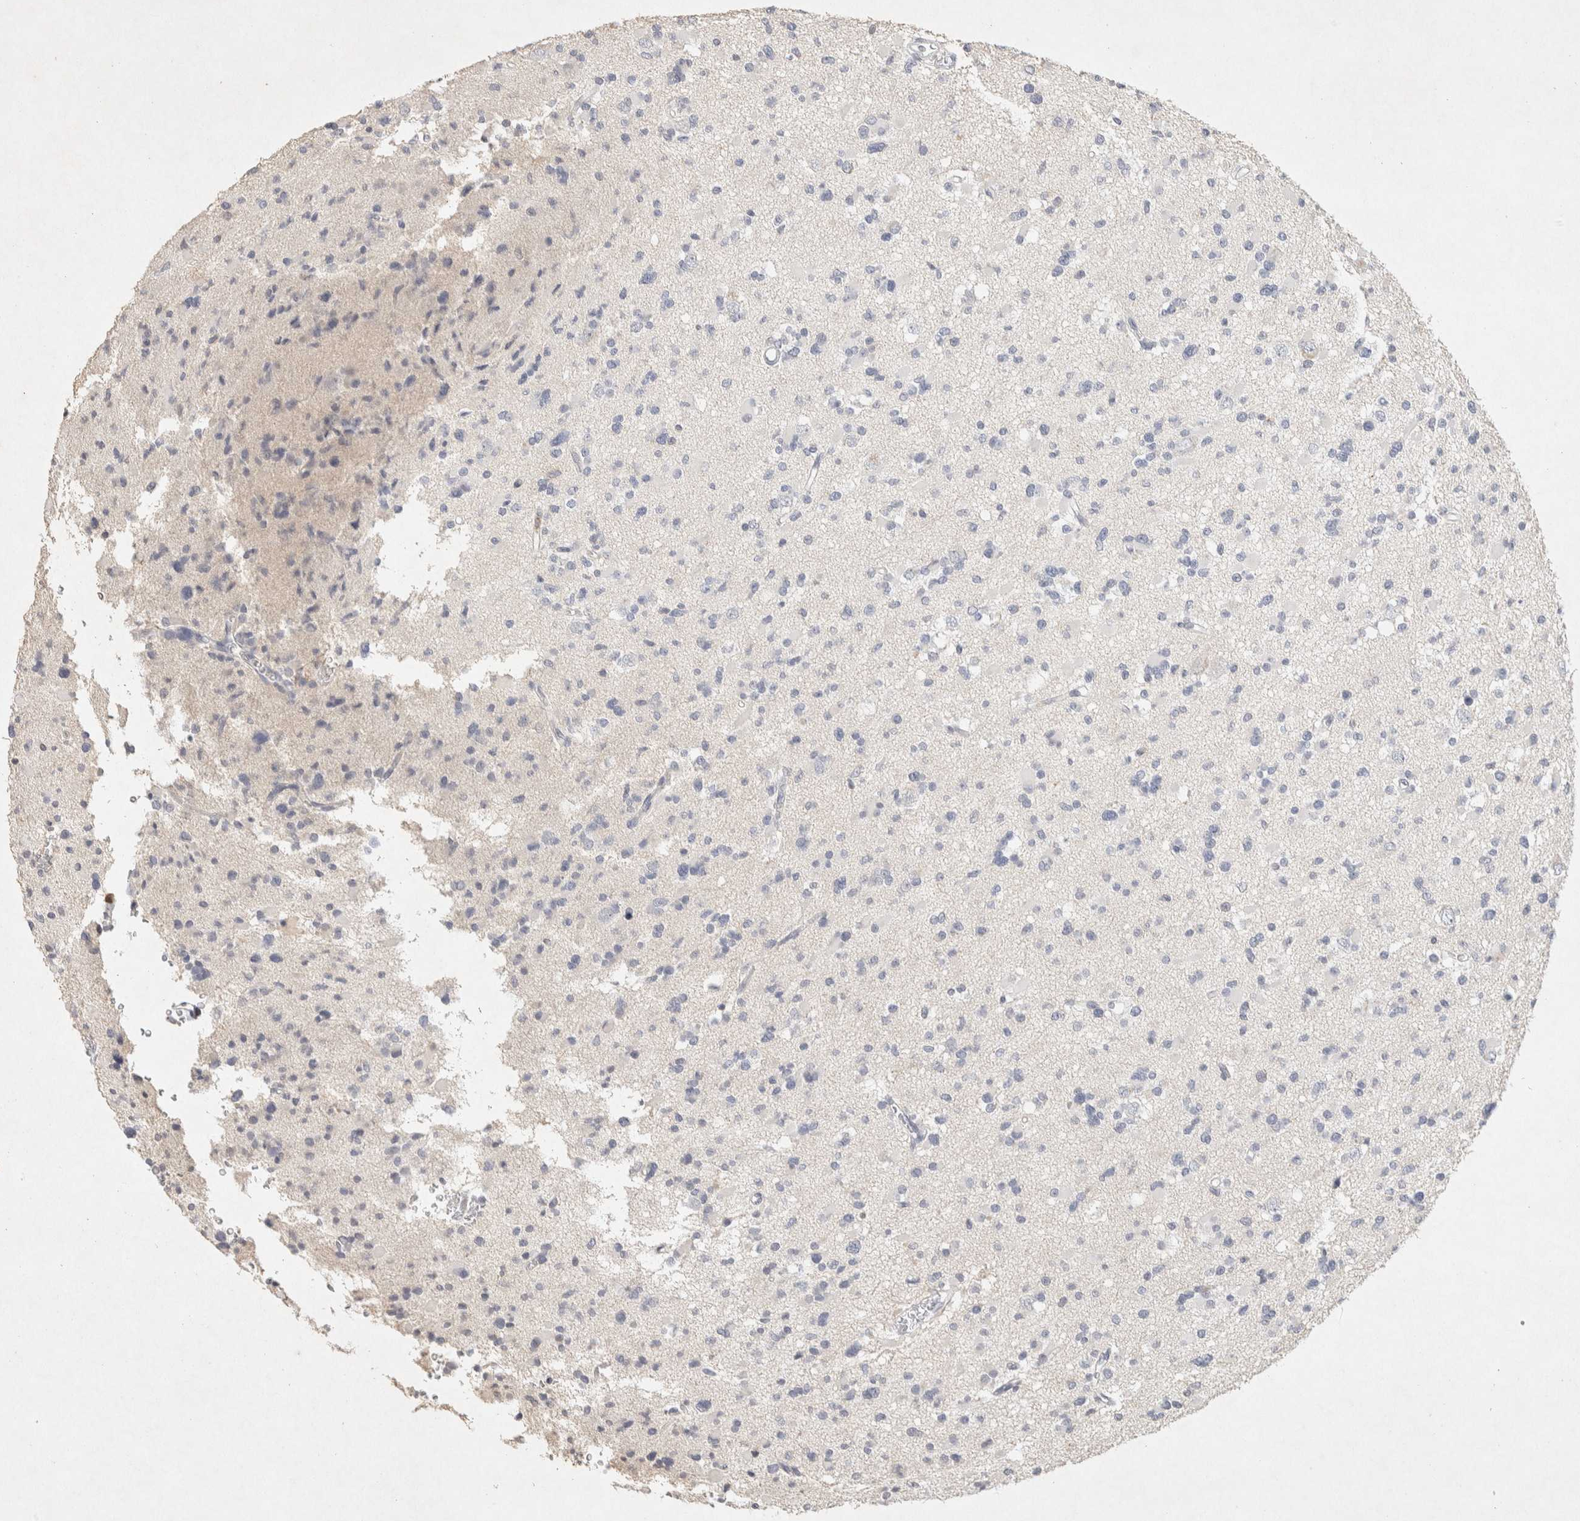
{"staining": {"intensity": "negative", "quantity": "none", "location": "none"}, "tissue": "glioma", "cell_type": "Tumor cells", "image_type": "cancer", "snomed": [{"axis": "morphology", "description": "Glioma, malignant, Low grade"}, {"axis": "topography", "description": "Brain"}], "caption": "Protein analysis of glioma shows no significant staining in tumor cells. (Brightfield microscopy of DAB IHC at high magnification).", "gene": "RAC2", "patient": {"sex": "female", "age": 22}}